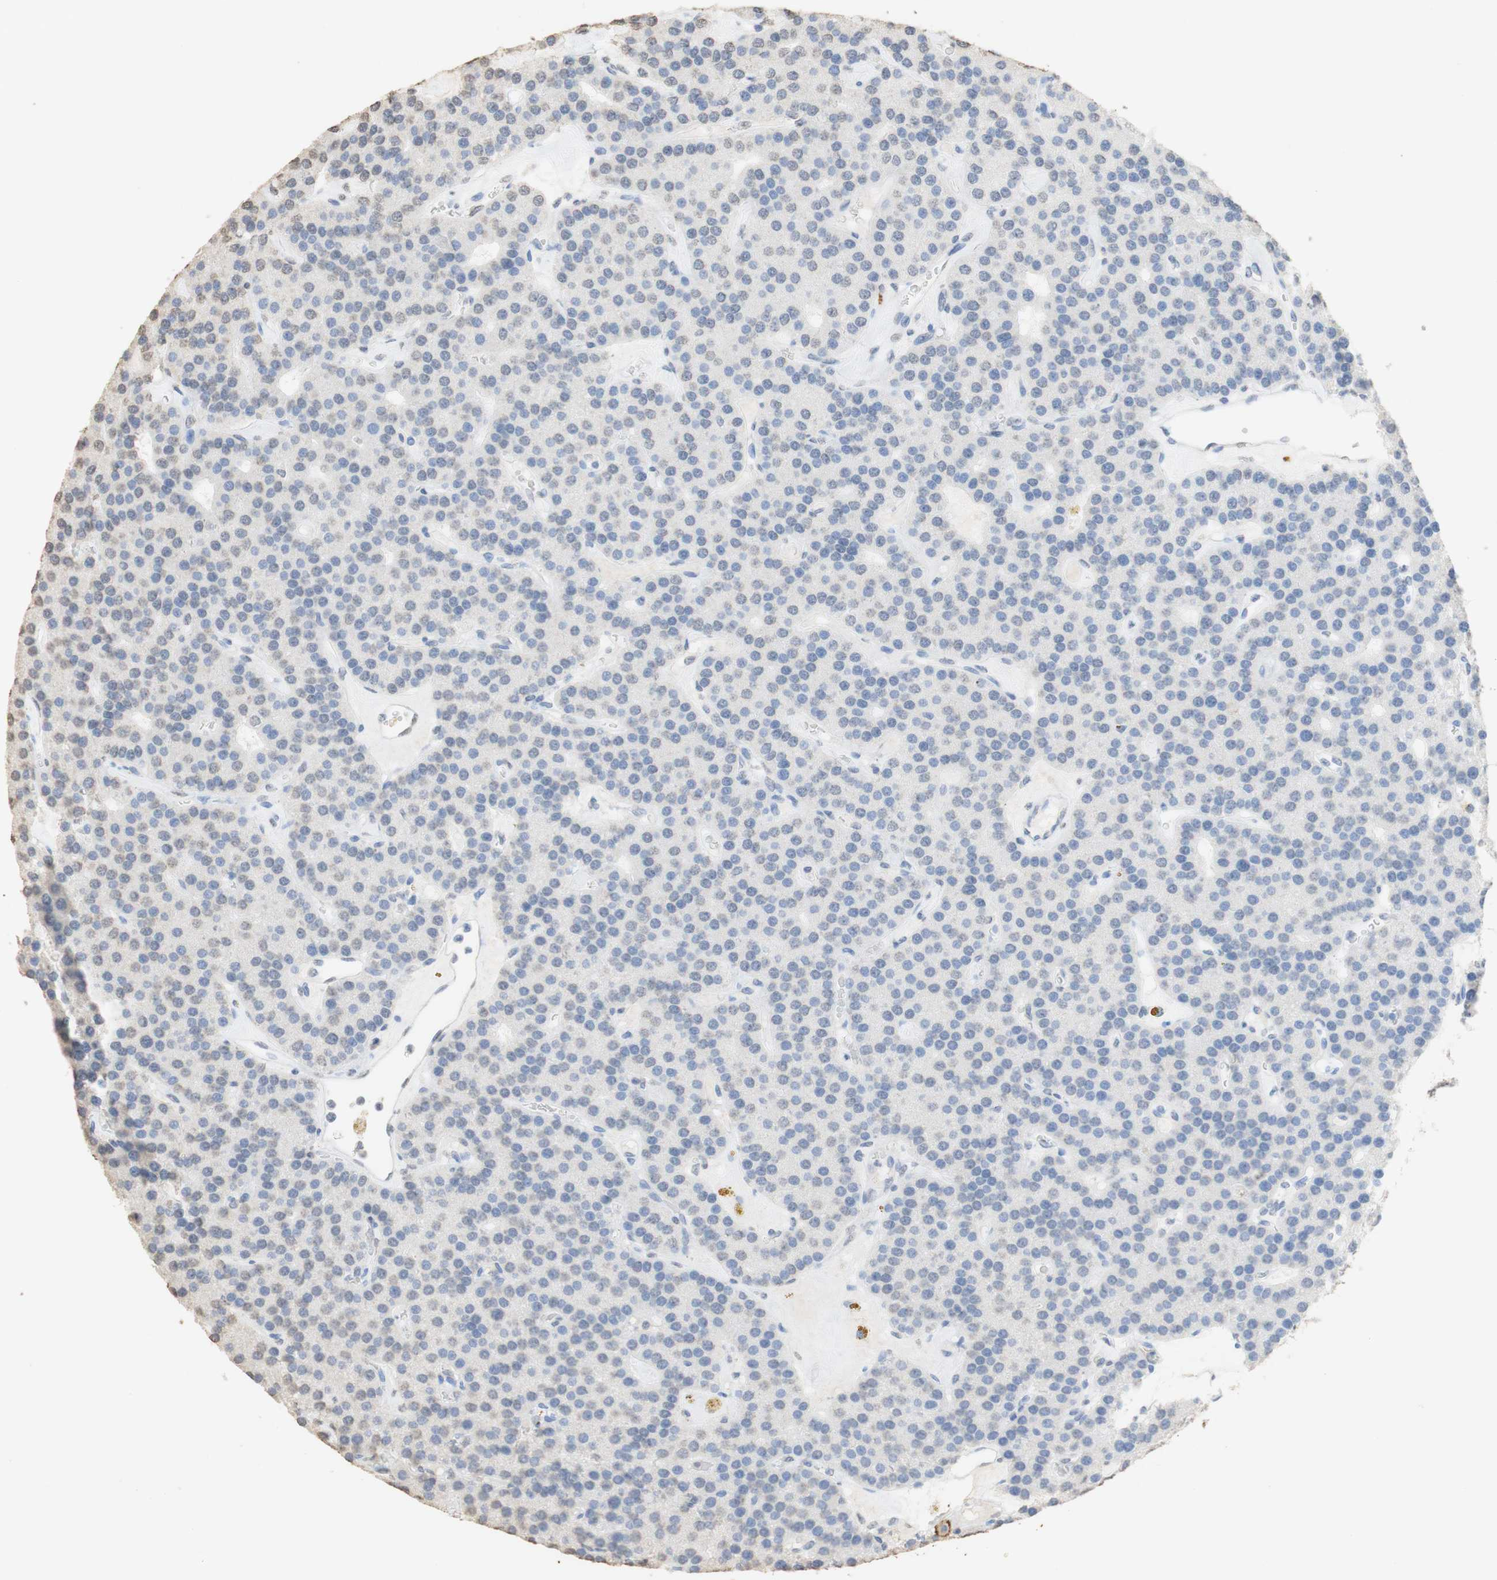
{"staining": {"intensity": "weak", "quantity": "<25%", "location": "nuclear"}, "tissue": "parathyroid gland", "cell_type": "Glandular cells", "image_type": "normal", "snomed": [{"axis": "morphology", "description": "Normal tissue, NOS"}, {"axis": "morphology", "description": "Adenoma, NOS"}, {"axis": "topography", "description": "Parathyroid gland"}], "caption": "High magnification brightfield microscopy of benign parathyroid gland stained with DAB (brown) and counterstained with hematoxylin (blue): glandular cells show no significant staining.", "gene": "L1CAM", "patient": {"sex": "female", "age": 86}}